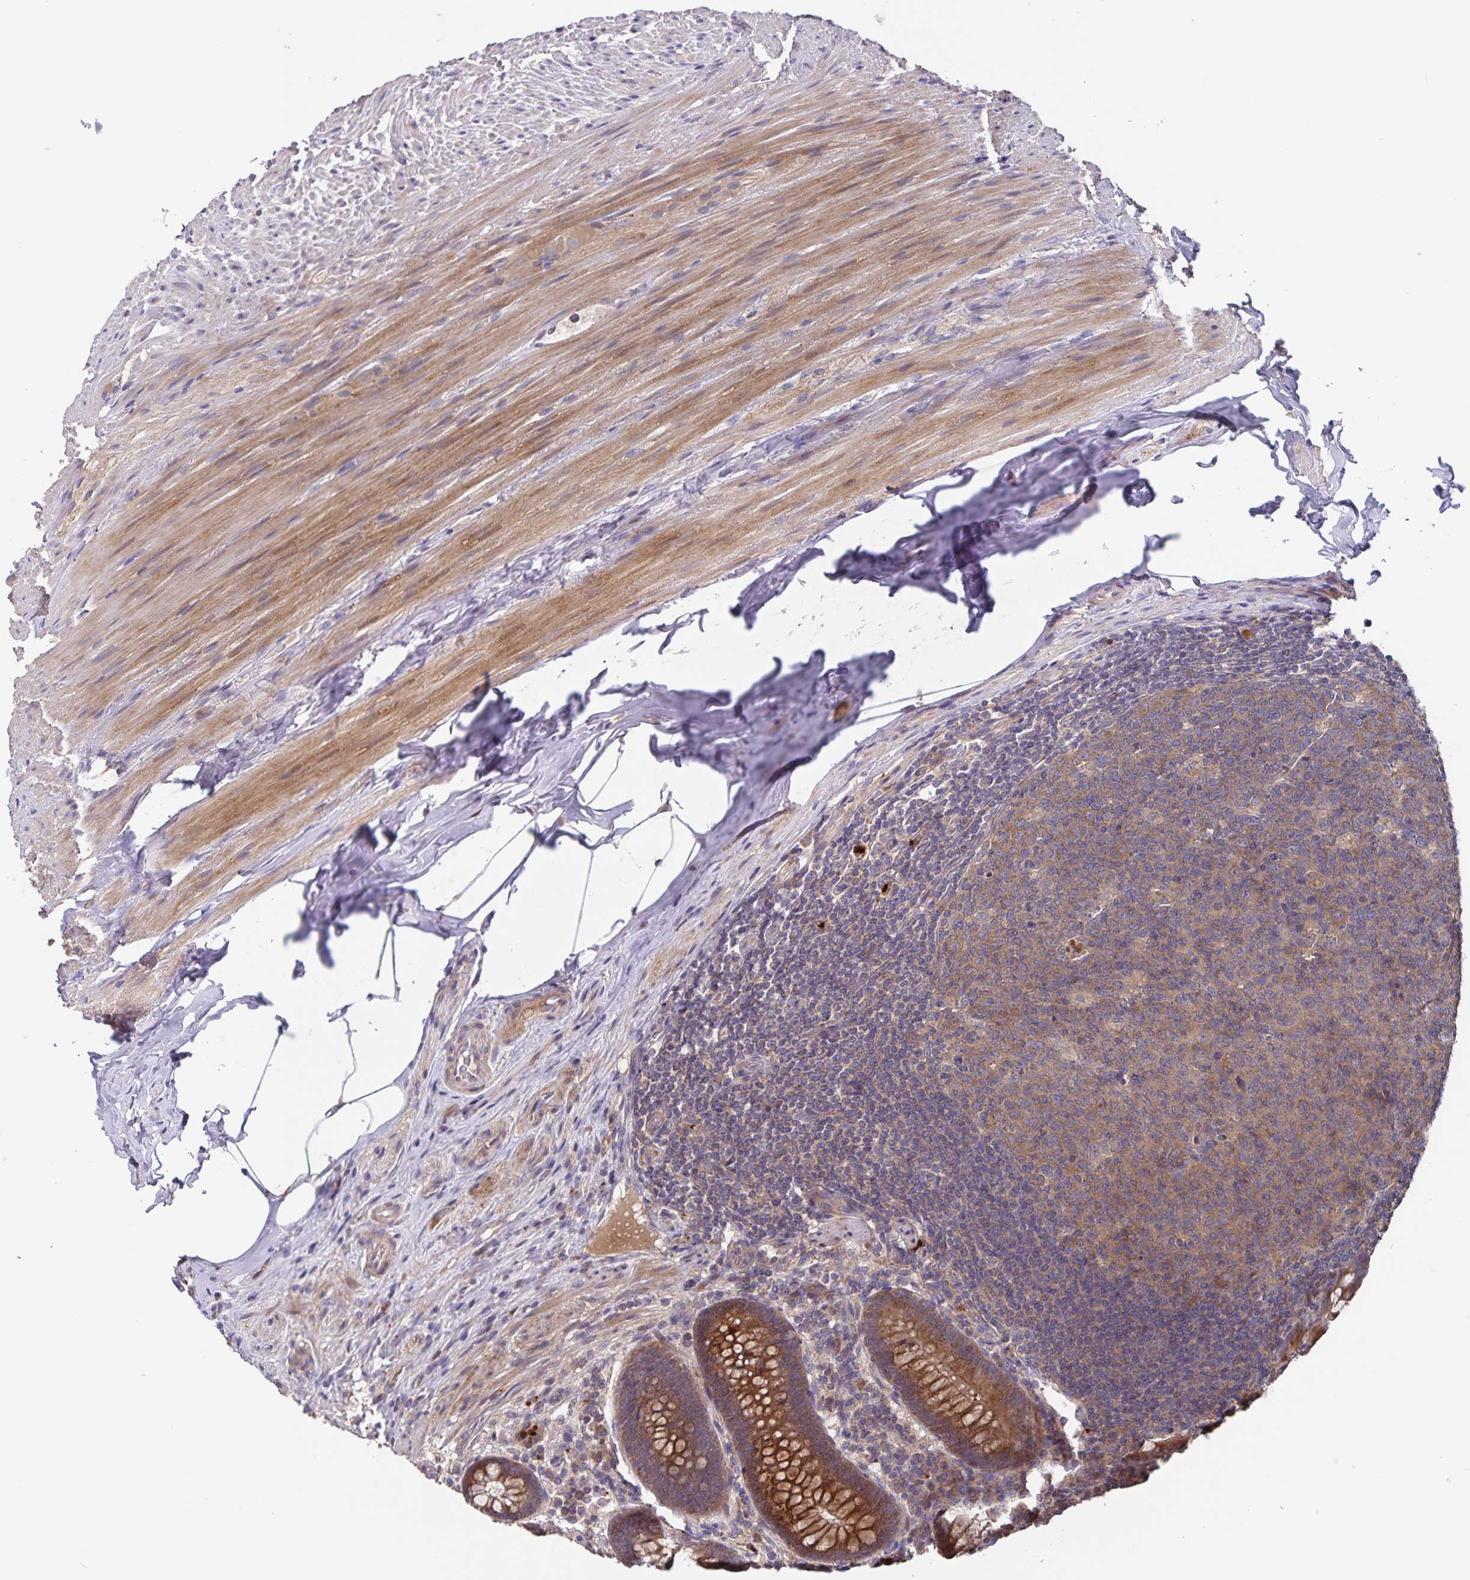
{"staining": {"intensity": "moderate", "quantity": ">75%", "location": "cytoplasmic/membranous"}, "tissue": "appendix", "cell_type": "Glandular cells", "image_type": "normal", "snomed": [{"axis": "morphology", "description": "Normal tissue, NOS"}, {"axis": "topography", "description": "Appendix"}], "caption": "Moderate cytoplasmic/membranous staining for a protein is appreciated in approximately >75% of glandular cells of unremarkable appendix using IHC.", "gene": "FBXL16", "patient": {"sex": "male", "age": 71}}